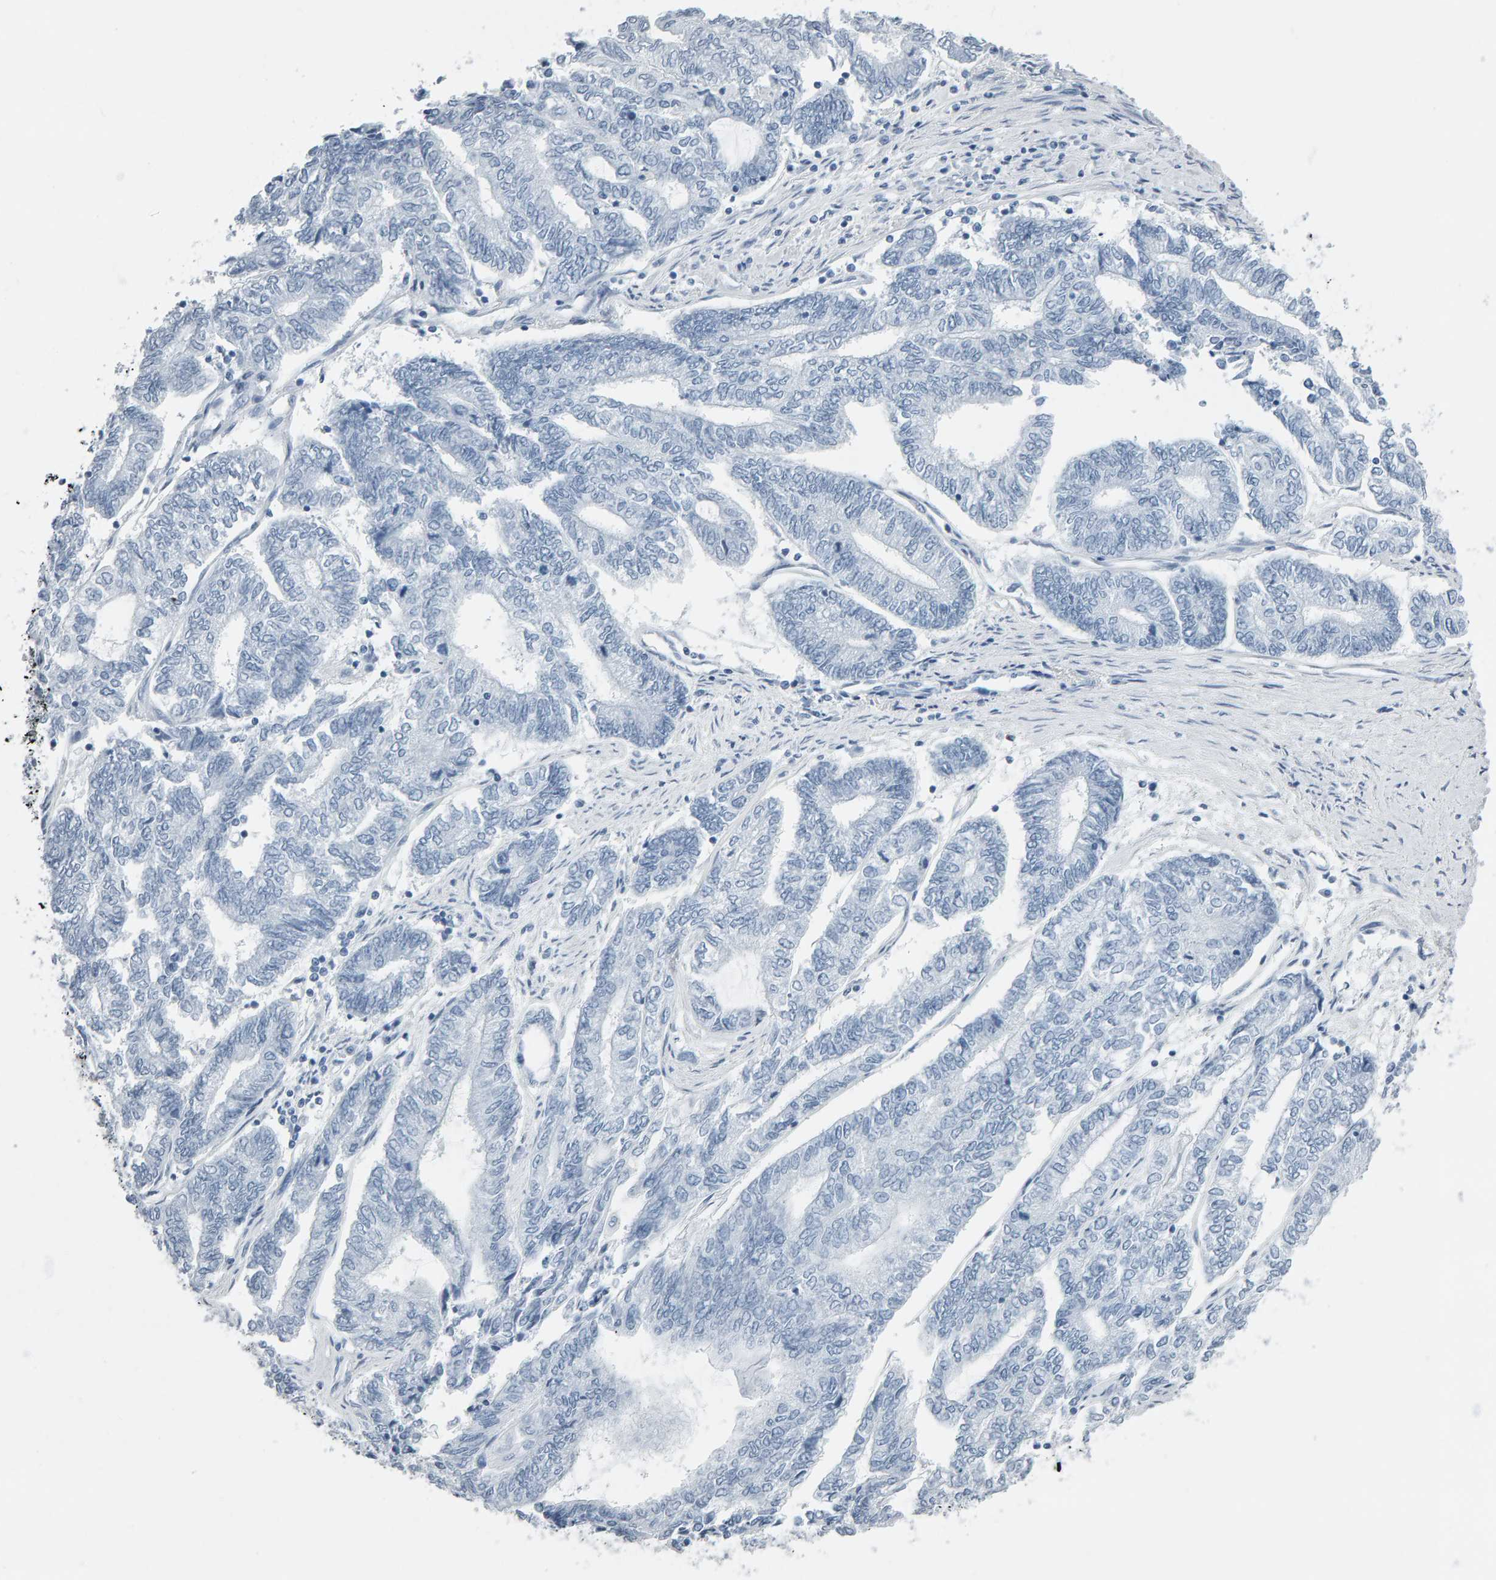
{"staining": {"intensity": "negative", "quantity": "none", "location": "none"}, "tissue": "endometrial cancer", "cell_type": "Tumor cells", "image_type": "cancer", "snomed": [{"axis": "morphology", "description": "Adenocarcinoma, NOS"}, {"axis": "topography", "description": "Uterus"}, {"axis": "topography", "description": "Endometrium"}], "caption": "An image of human endometrial cancer is negative for staining in tumor cells.", "gene": "SPACA3", "patient": {"sex": "female", "age": 70}}